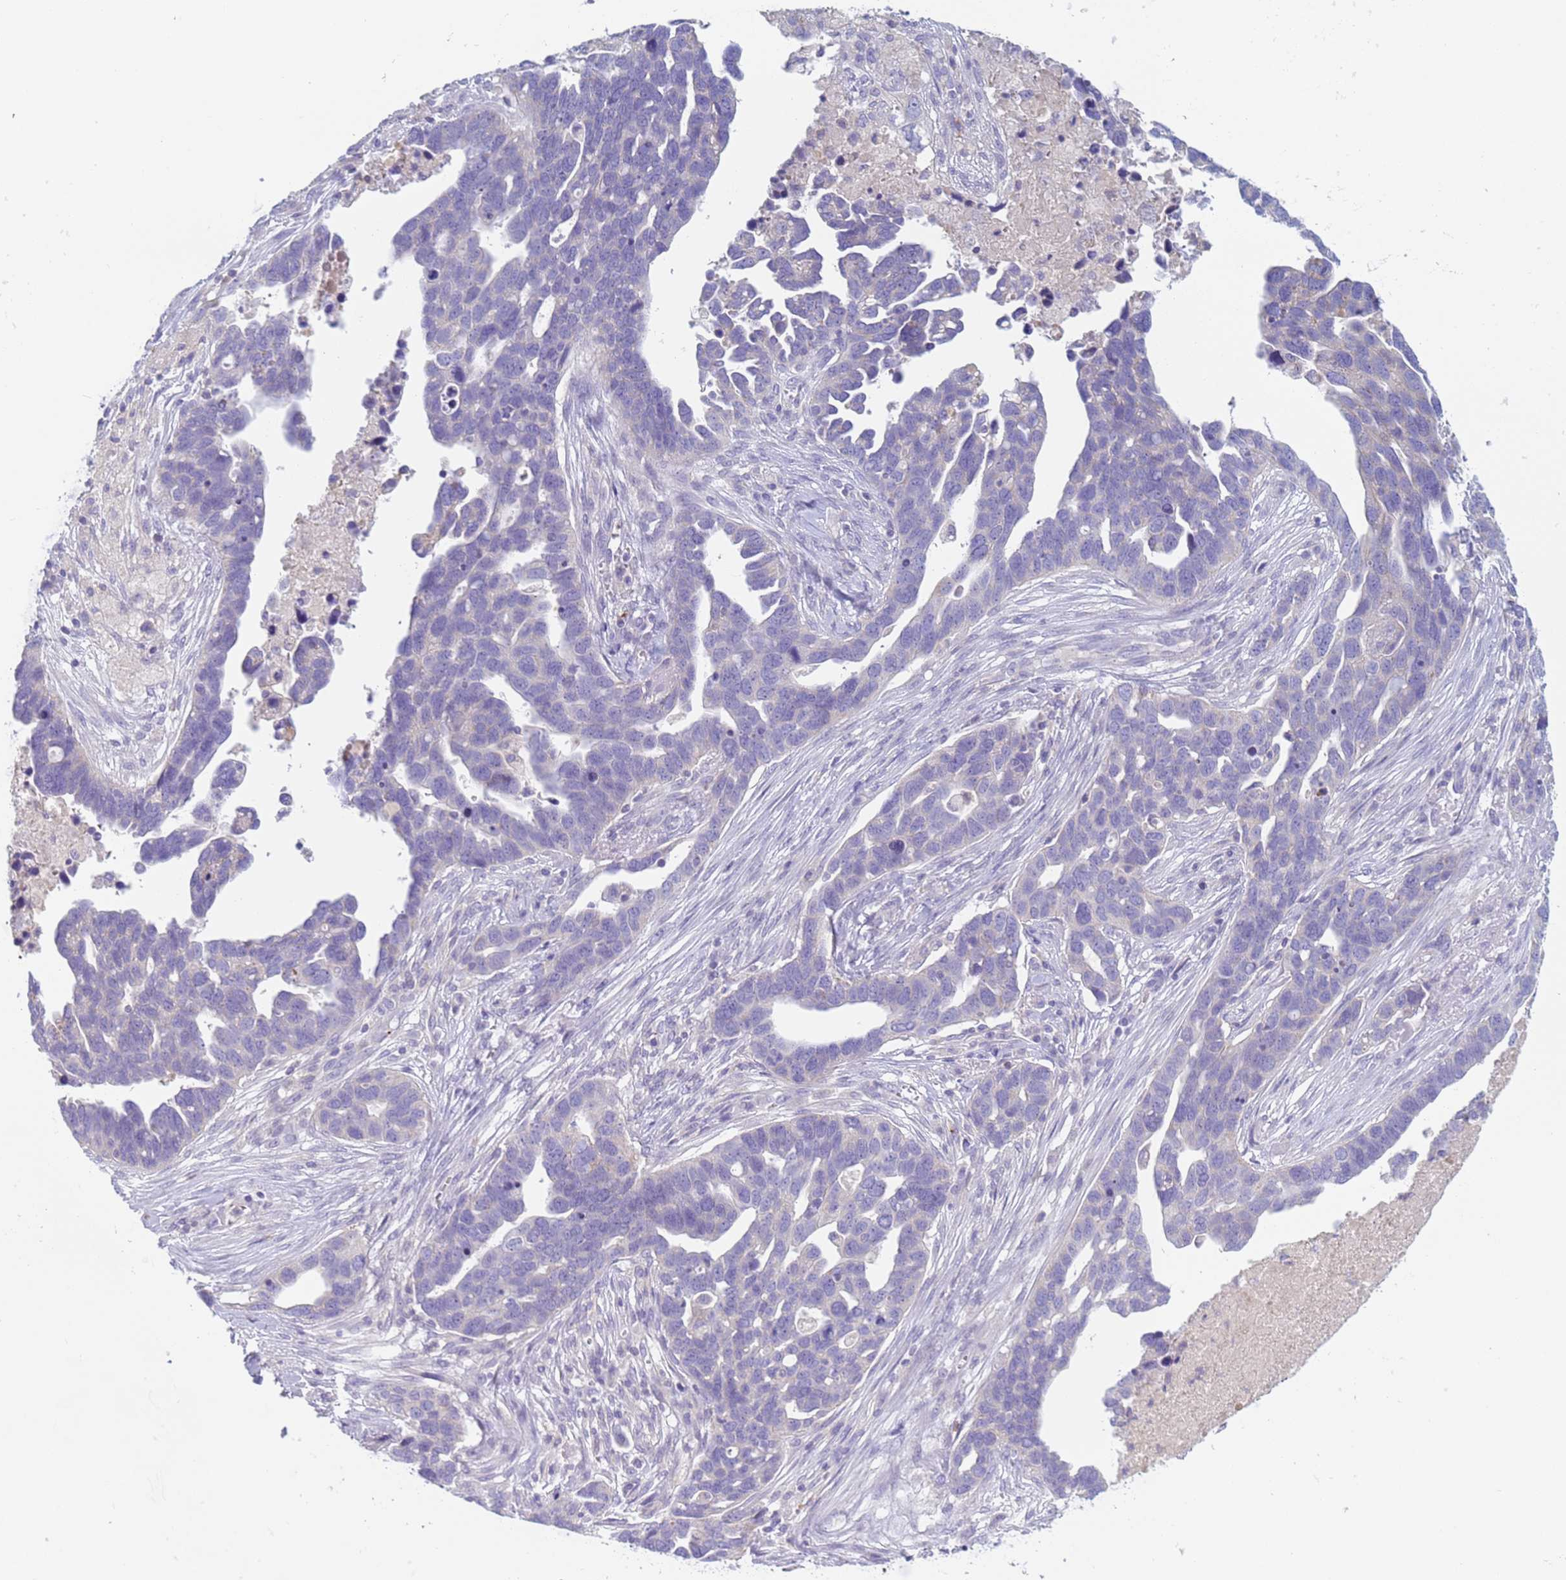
{"staining": {"intensity": "negative", "quantity": "none", "location": "none"}, "tissue": "ovarian cancer", "cell_type": "Tumor cells", "image_type": "cancer", "snomed": [{"axis": "morphology", "description": "Cystadenocarcinoma, serous, NOS"}, {"axis": "topography", "description": "Ovary"}], "caption": "An immunohistochemistry histopathology image of ovarian cancer (serous cystadenocarcinoma) is shown. There is no staining in tumor cells of ovarian cancer (serous cystadenocarcinoma). (Brightfield microscopy of DAB IHC at high magnification).", "gene": "CR1", "patient": {"sex": "female", "age": 54}}